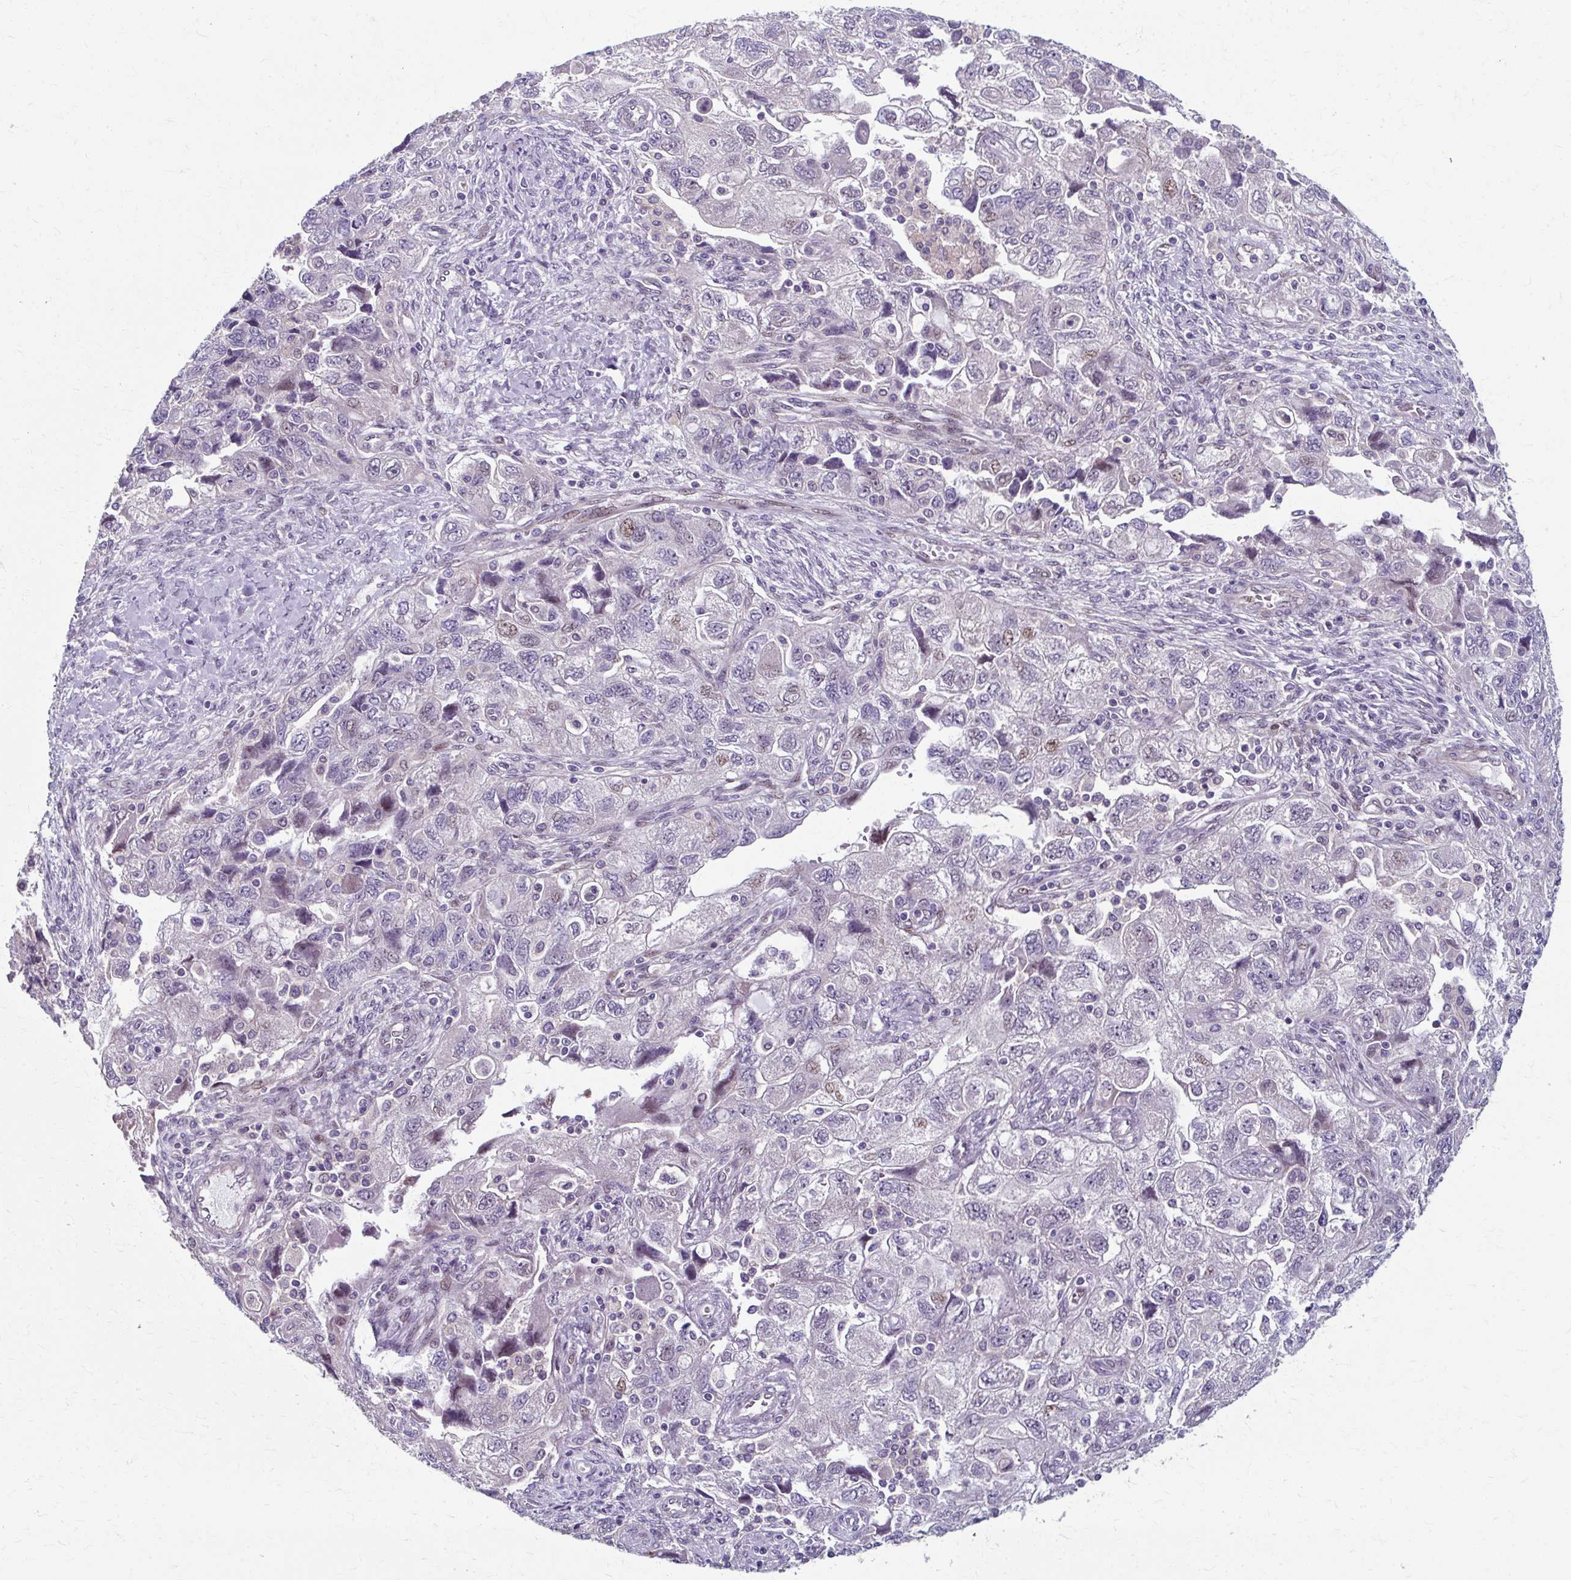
{"staining": {"intensity": "weak", "quantity": "<25%", "location": "nuclear"}, "tissue": "ovarian cancer", "cell_type": "Tumor cells", "image_type": "cancer", "snomed": [{"axis": "morphology", "description": "Carcinoma, NOS"}, {"axis": "morphology", "description": "Cystadenocarcinoma, serous, NOS"}, {"axis": "topography", "description": "Ovary"}], "caption": "DAB (3,3'-diaminobenzidine) immunohistochemical staining of ovarian cancer exhibits no significant expression in tumor cells.", "gene": "ZNF555", "patient": {"sex": "female", "age": 69}}